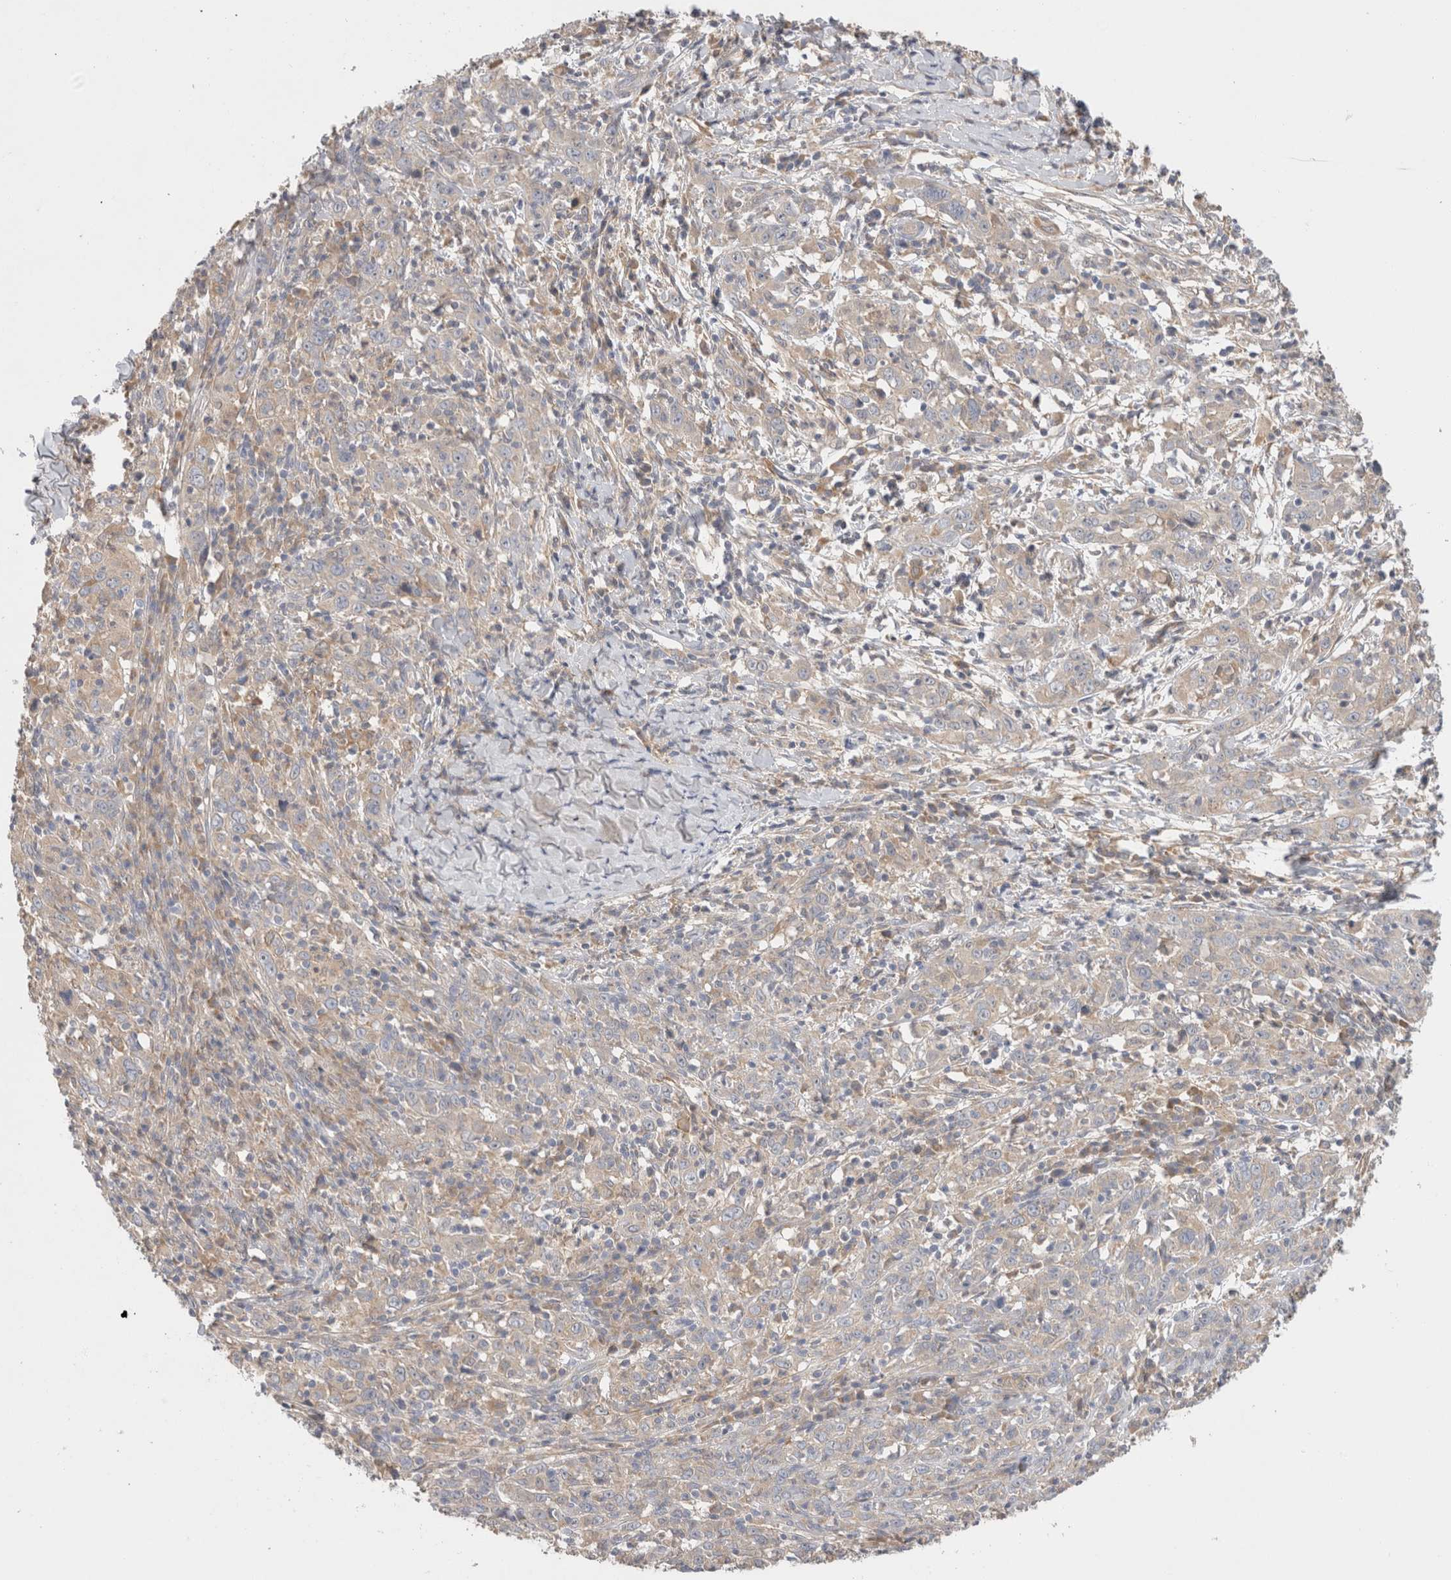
{"staining": {"intensity": "weak", "quantity": "25%-75%", "location": "cytoplasmic/membranous"}, "tissue": "cervical cancer", "cell_type": "Tumor cells", "image_type": "cancer", "snomed": [{"axis": "morphology", "description": "Squamous cell carcinoma, NOS"}, {"axis": "topography", "description": "Cervix"}], "caption": "IHC of squamous cell carcinoma (cervical) exhibits low levels of weak cytoplasmic/membranous expression in about 25%-75% of tumor cells. Immunohistochemistry (ihc) stains the protein in brown and the nuclei are stained blue.", "gene": "SGK3", "patient": {"sex": "female", "age": 46}}